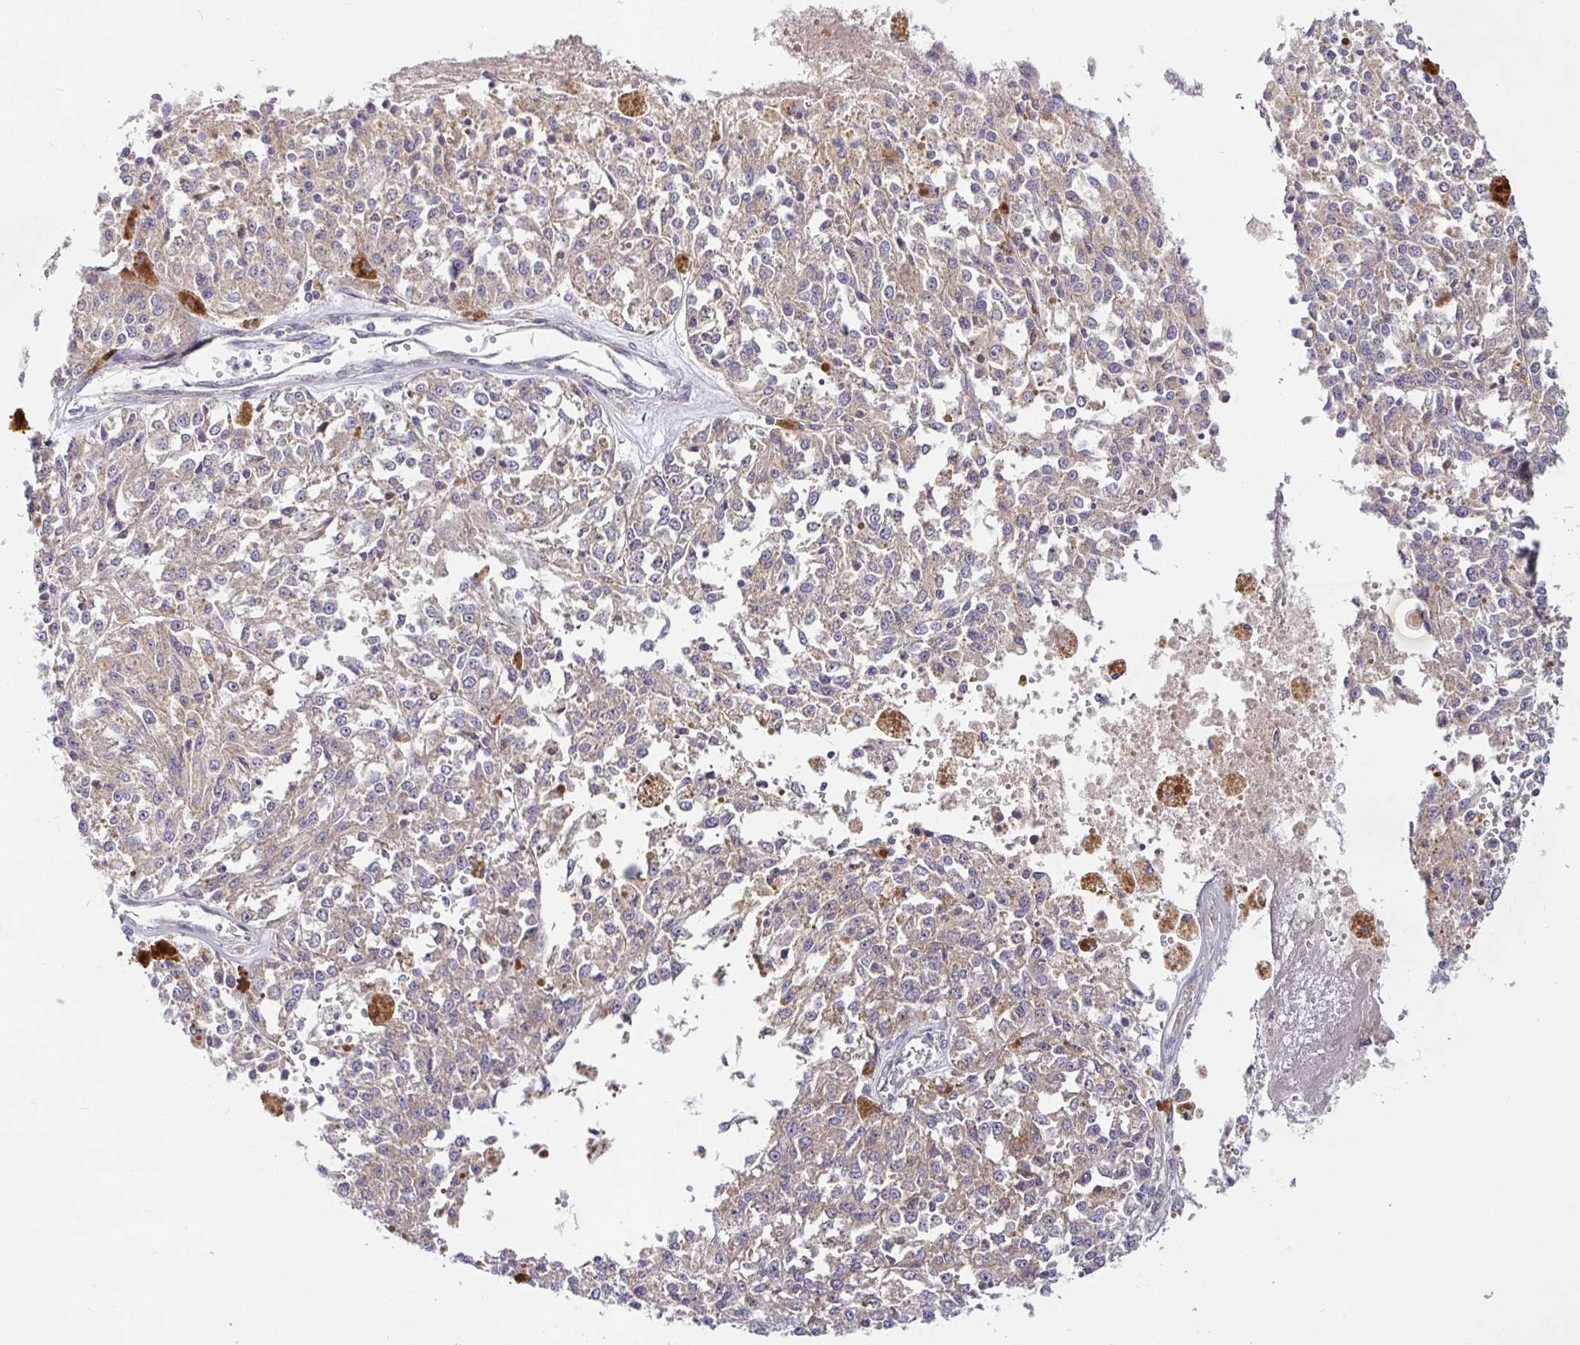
{"staining": {"intensity": "weak", "quantity": ">75%", "location": "cytoplasmic/membranous"}, "tissue": "melanoma", "cell_type": "Tumor cells", "image_type": "cancer", "snomed": [{"axis": "morphology", "description": "Malignant melanoma, Metastatic site"}, {"axis": "topography", "description": "Lymph node"}], "caption": "Melanoma stained with IHC displays weak cytoplasmic/membranous staining in about >75% of tumor cells.", "gene": "SNX8", "patient": {"sex": "female", "age": 64}}